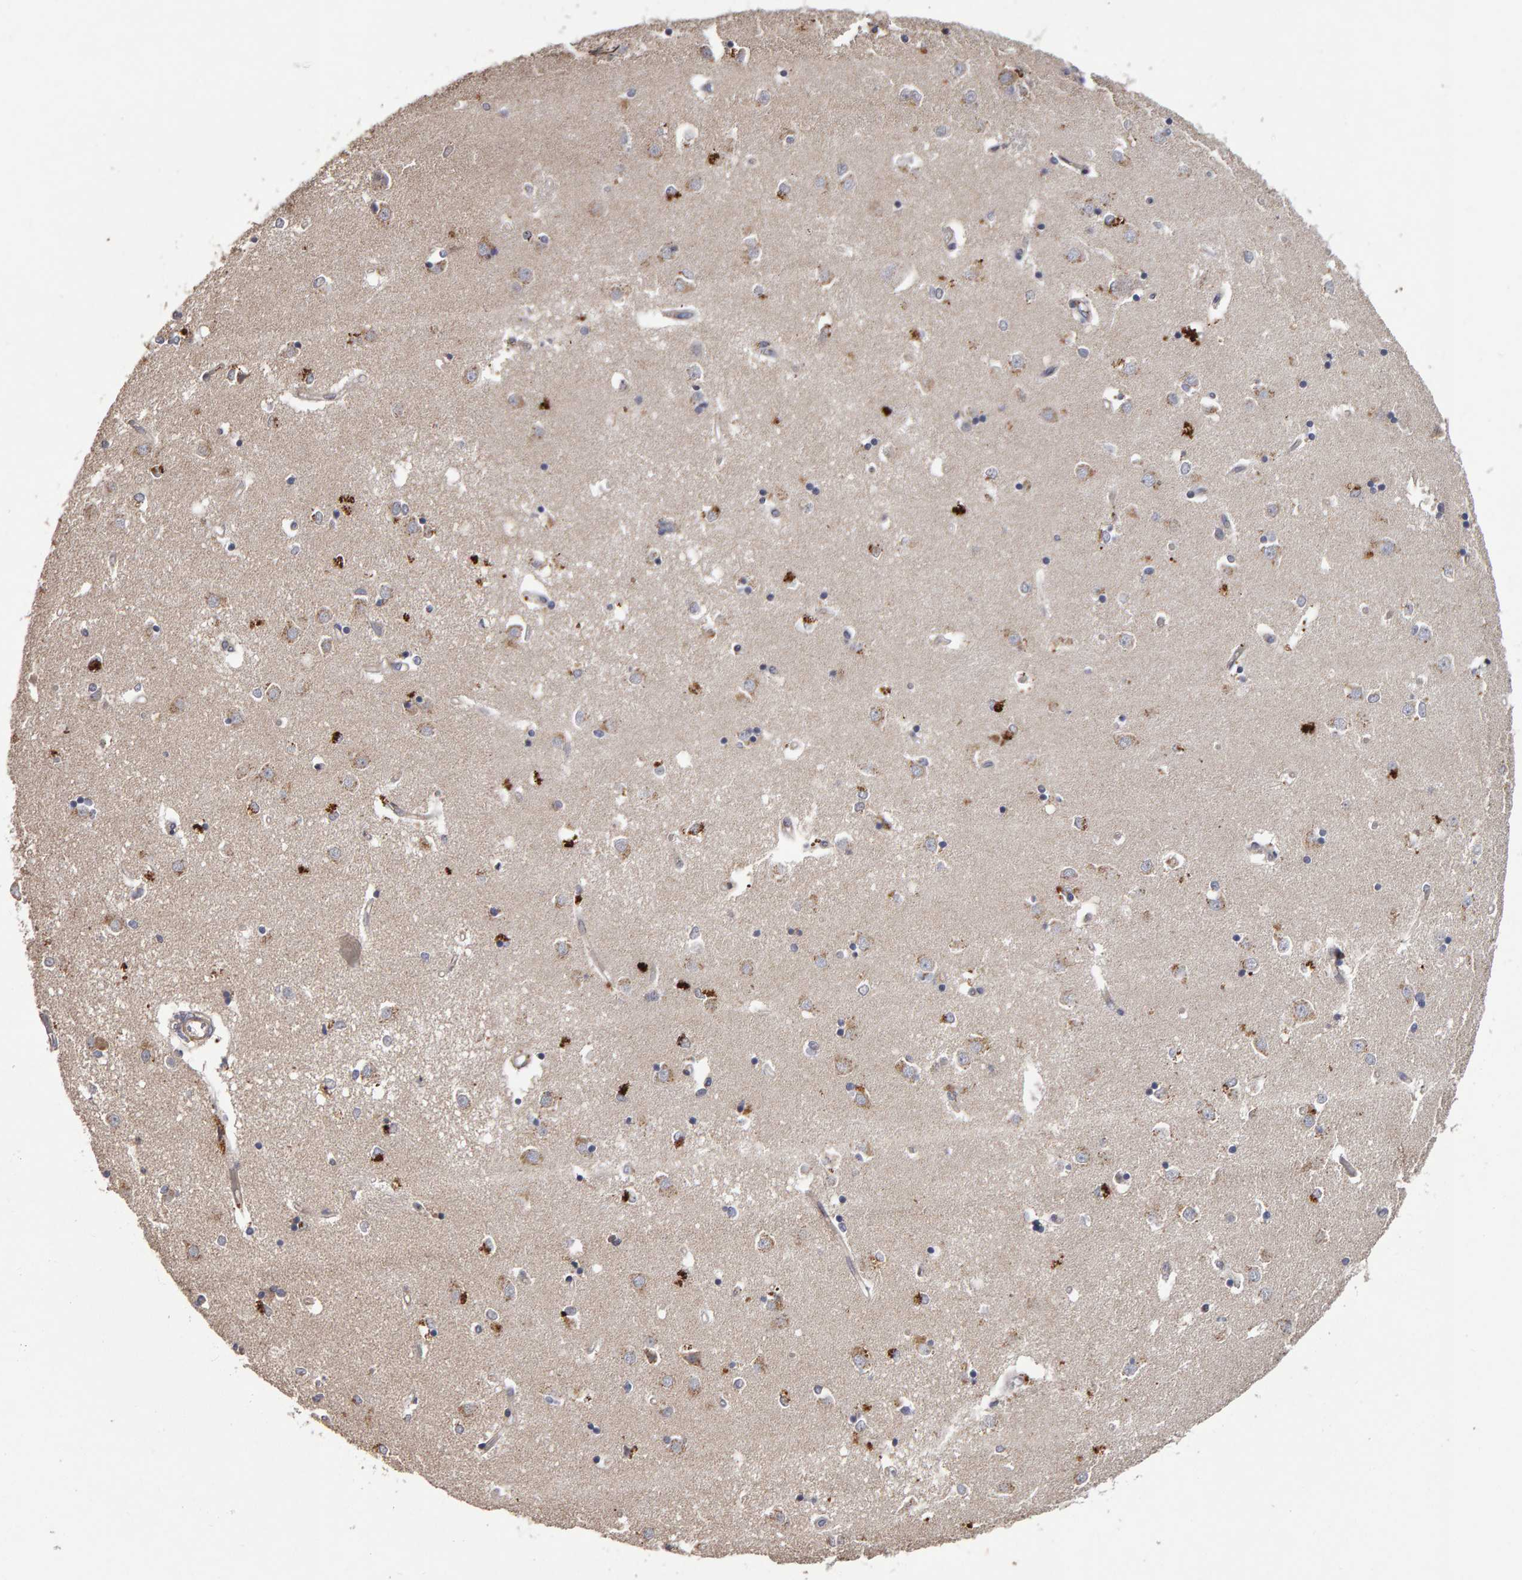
{"staining": {"intensity": "moderate", "quantity": "25%-75%", "location": "cytoplasmic/membranous"}, "tissue": "caudate", "cell_type": "Glial cells", "image_type": "normal", "snomed": [{"axis": "morphology", "description": "Normal tissue, NOS"}, {"axis": "topography", "description": "Lateral ventricle wall"}], "caption": "The micrograph displays a brown stain indicating the presence of a protein in the cytoplasmic/membranous of glial cells in caudate. (DAB (3,3'-diaminobenzidine) IHC with brightfield microscopy, high magnification).", "gene": "CANT1", "patient": {"sex": "male", "age": 45}}